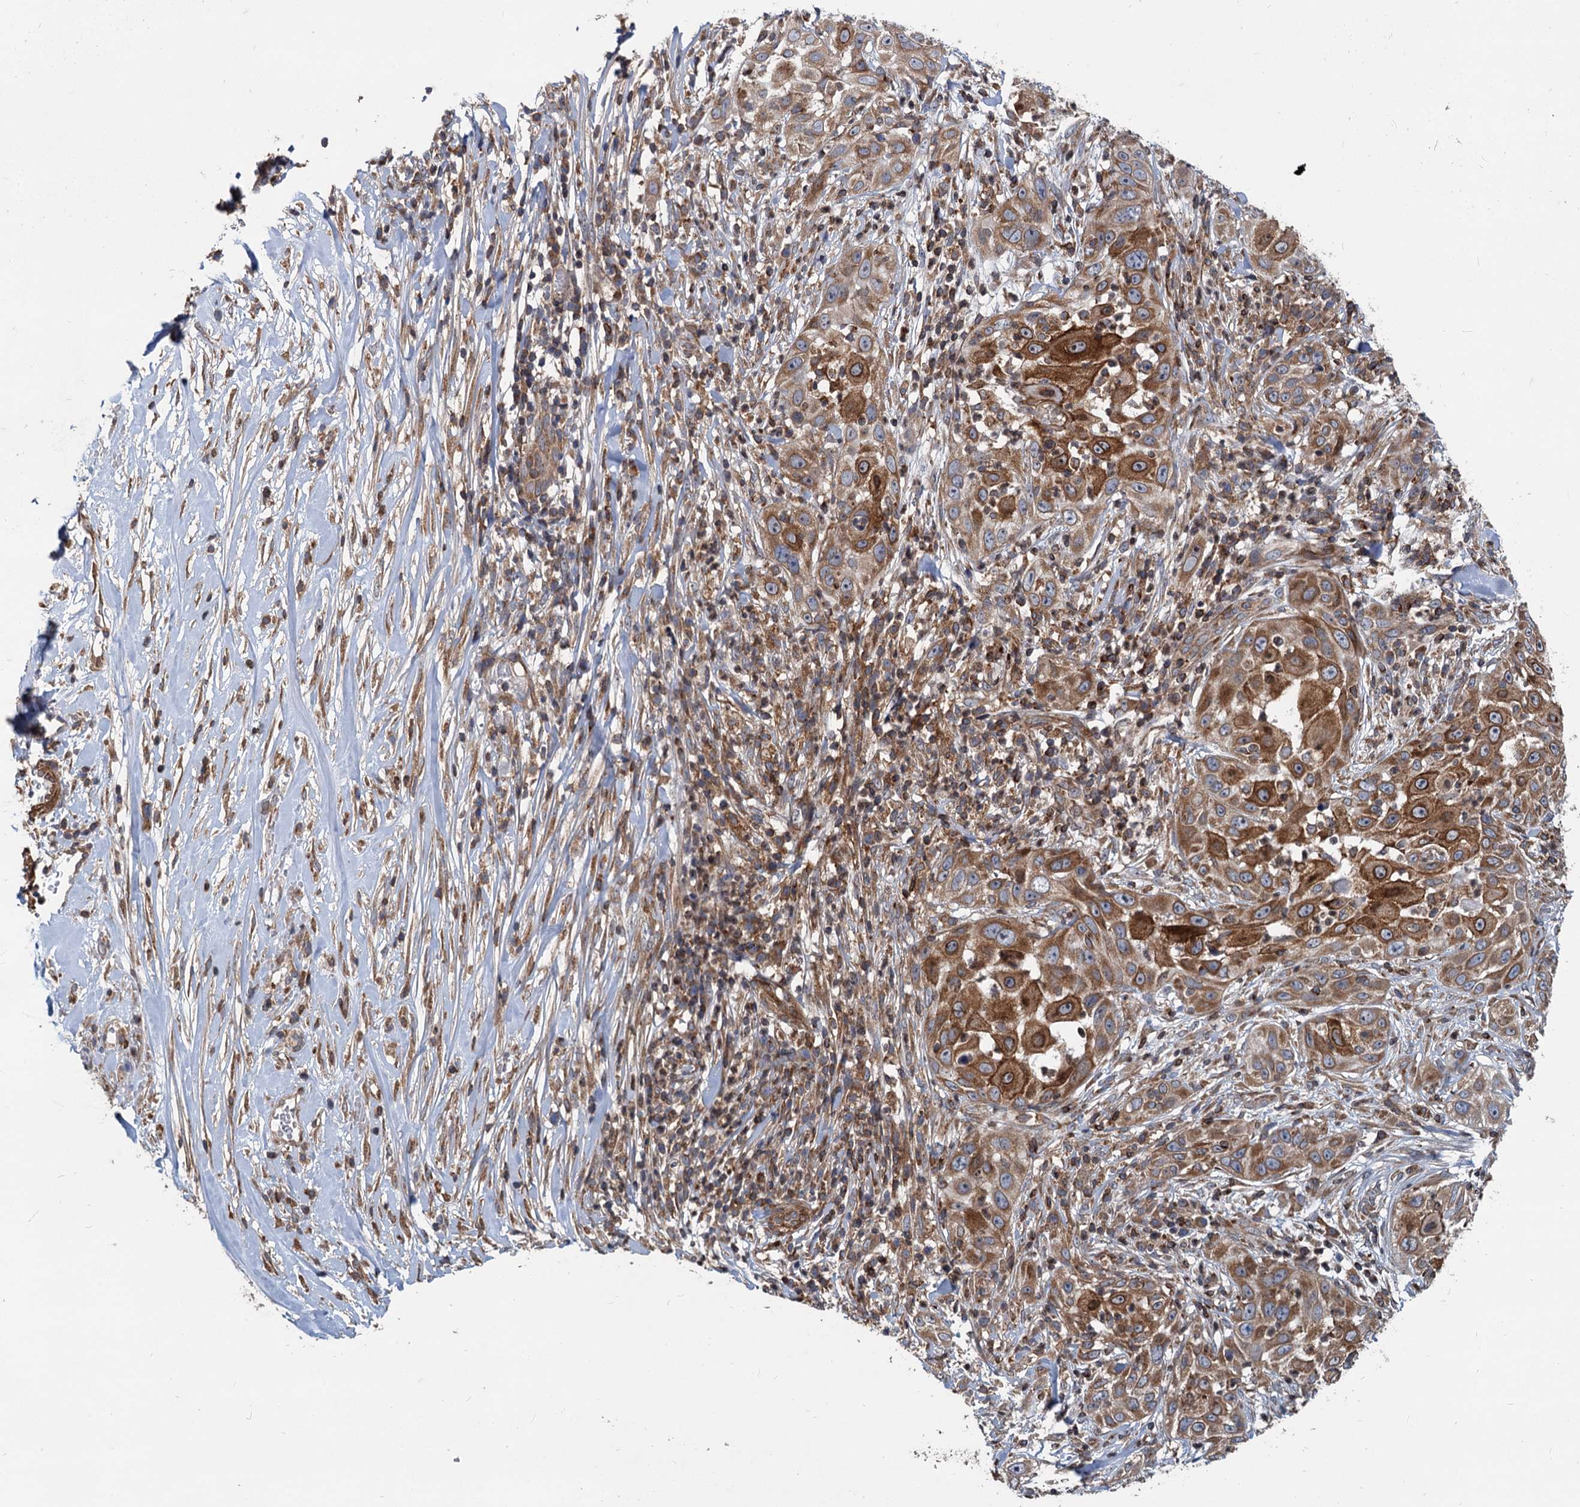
{"staining": {"intensity": "strong", "quantity": ">75%", "location": "cytoplasmic/membranous"}, "tissue": "skin cancer", "cell_type": "Tumor cells", "image_type": "cancer", "snomed": [{"axis": "morphology", "description": "Squamous cell carcinoma, NOS"}, {"axis": "topography", "description": "Skin"}], "caption": "A photomicrograph of skin cancer stained for a protein shows strong cytoplasmic/membranous brown staining in tumor cells.", "gene": "STIM1", "patient": {"sex": "female", "age": 44}}